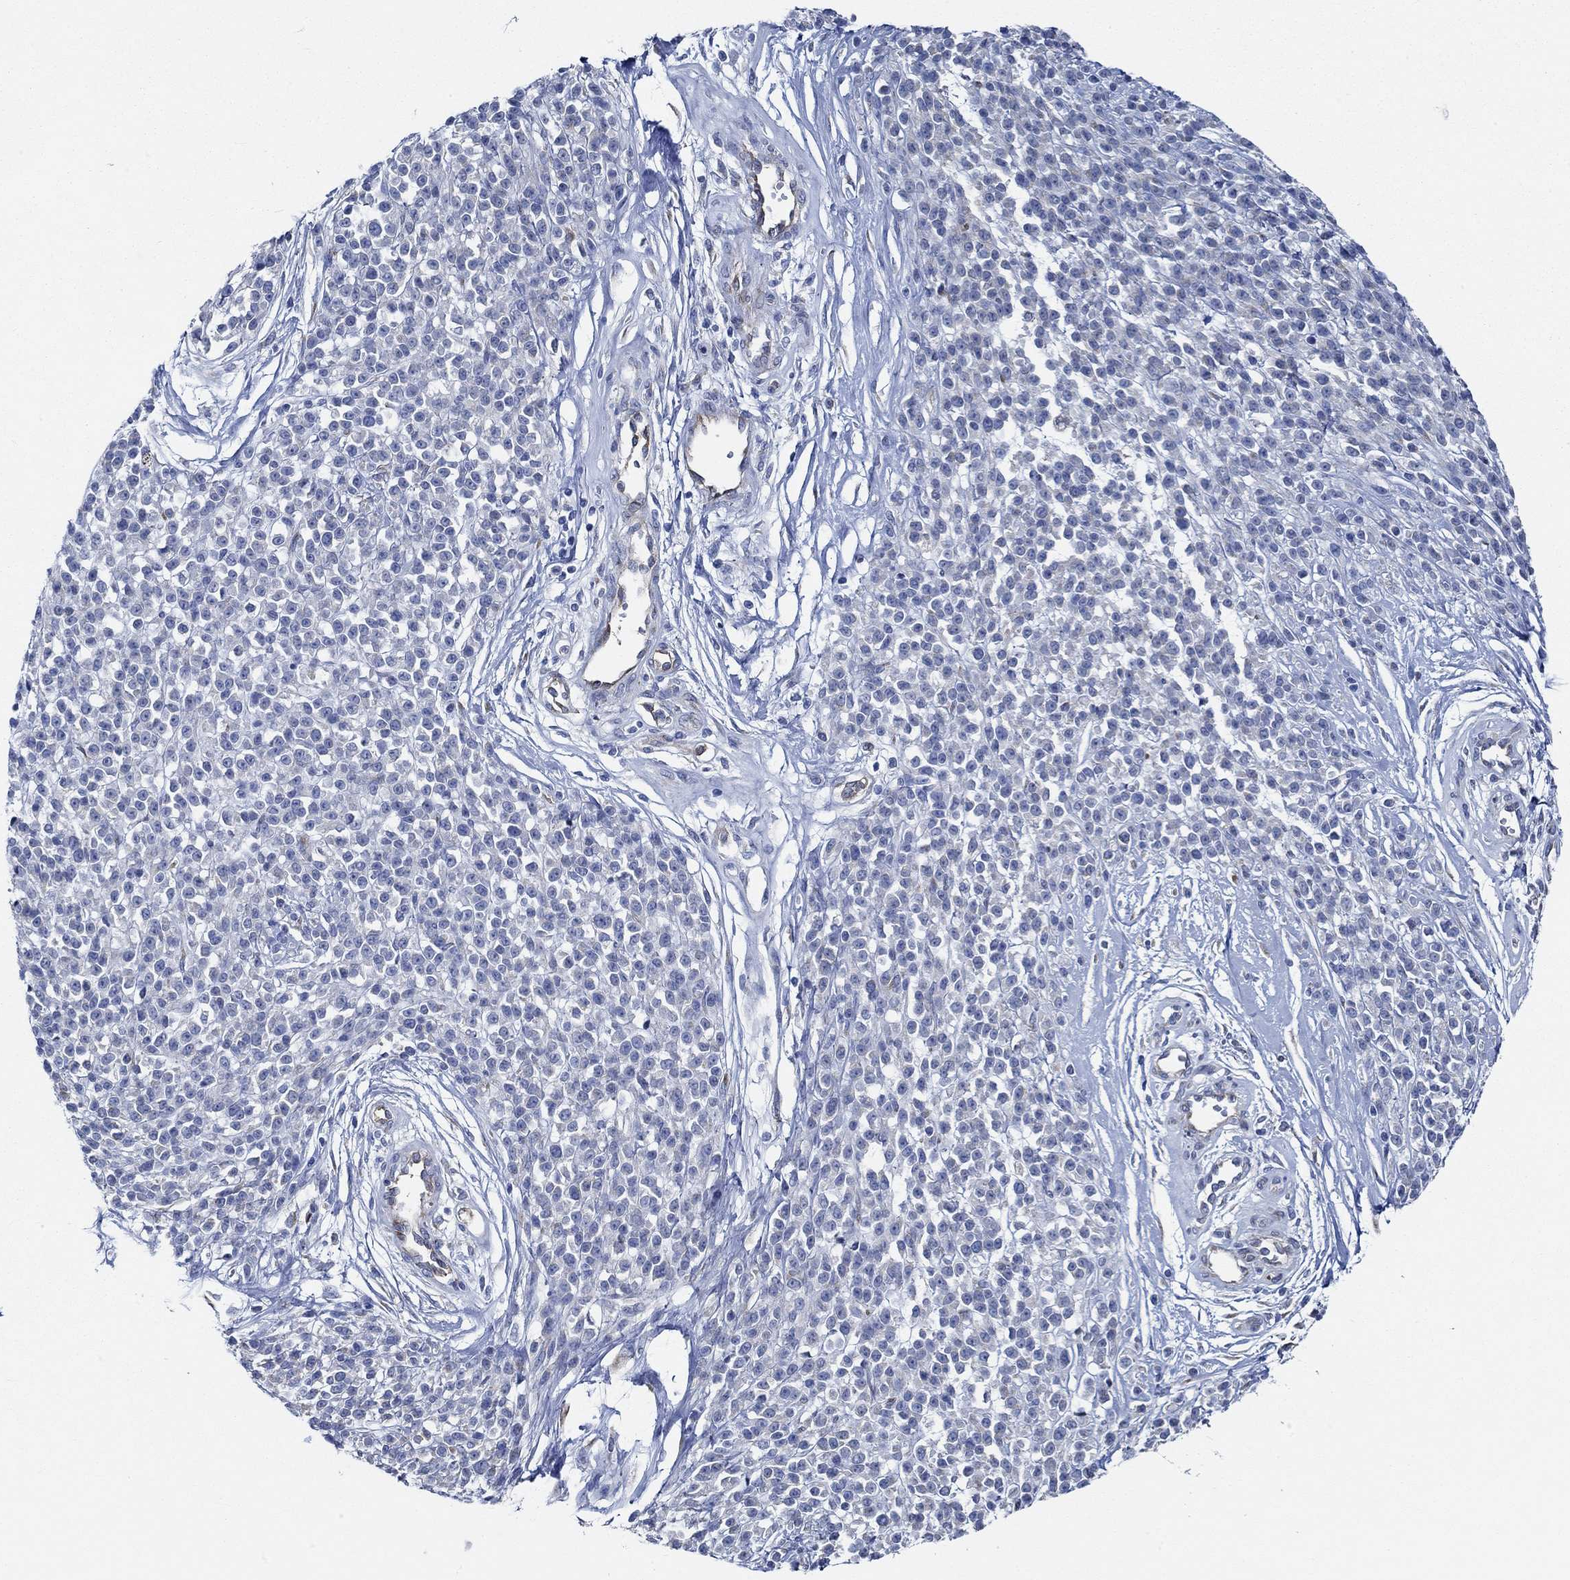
{"staining": {"intensity": "negative", "quantity": "none", "location": "none"}, "tissue": "melanoma", "cell_type": "Tumor cells", "image_type": "cancer", "snomed": [{"axis": "morphology", "description": "Malignant melanoma, NOS"}, {"axis": "topography", "description": "Skin"}, {"axis": "topography", "description": "Skin of trunk"}], "caption": "Immunohistochemistry (IHC) micrograph of neoplastic tissue: melanoma stained with DAB (3,3'-diaminobenzidine) exhibits no significant protein expression in tumor cells.", "gene": "HECW2", "patient": {"sex": "male", "age": 74}}